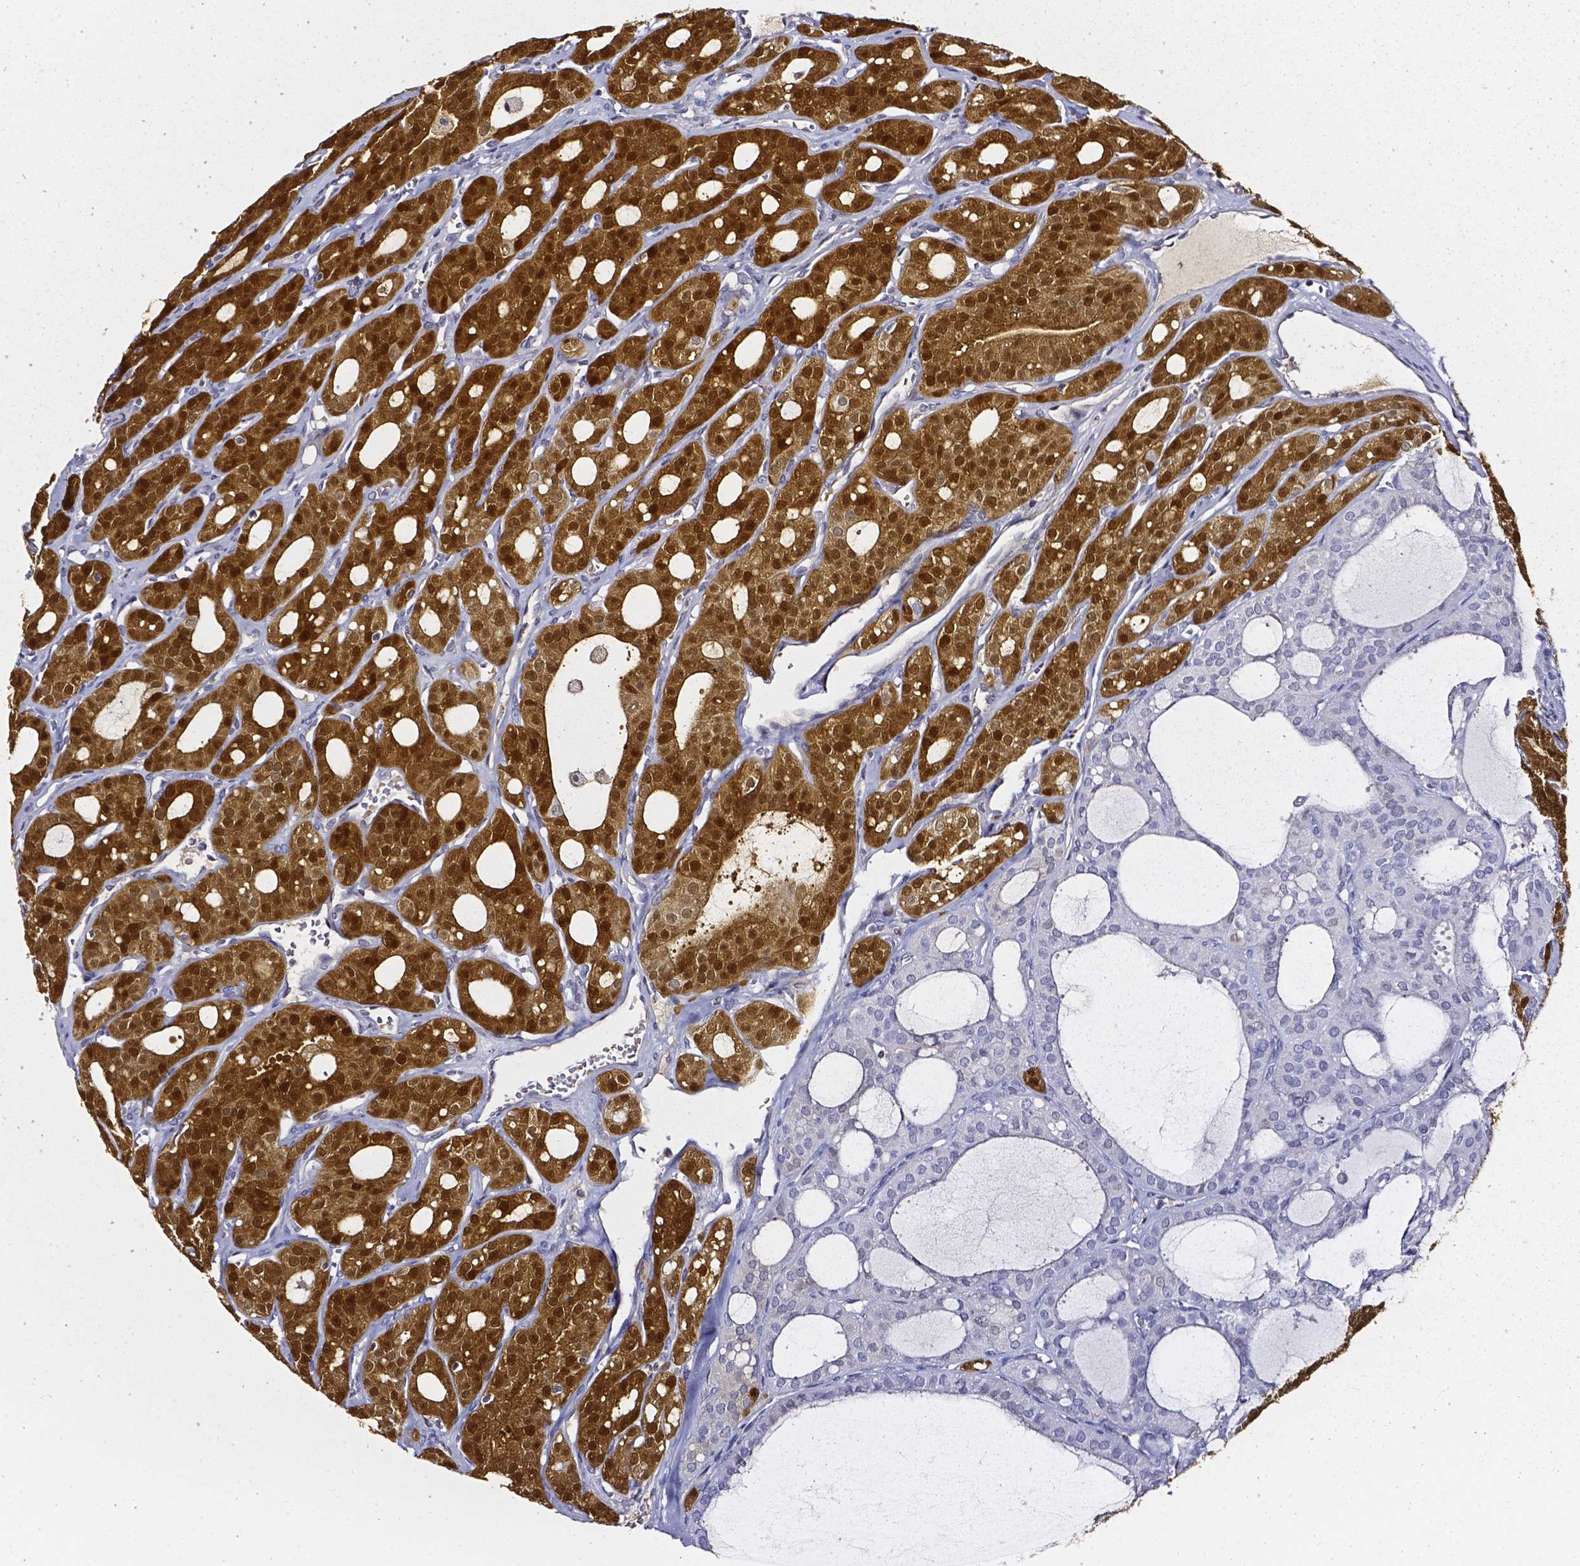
{"staining": {"intensity": "strong", "quantity": ">75%", "location": "cytoplasmic/membranous,nuclear"}, "tissue": "thyroid cancer", "cell_type": "Tumor cells", "image_type": "cancer", "snomed": [{"axis": "morphology", "description": "Follicular adenoma carcinoma, NOS"}, {"axis": "topography", "description": "Thyroid gland"}], "caption": "Brown immunohistochemical staining in thyroid follicular adenoma carcinoma reveals strong cytoplasmic/membranous and nuclear staining in about >75% of tumor cells.", "gene": "AKR1B10", "patient": {"sex": "male", "age": 75}}